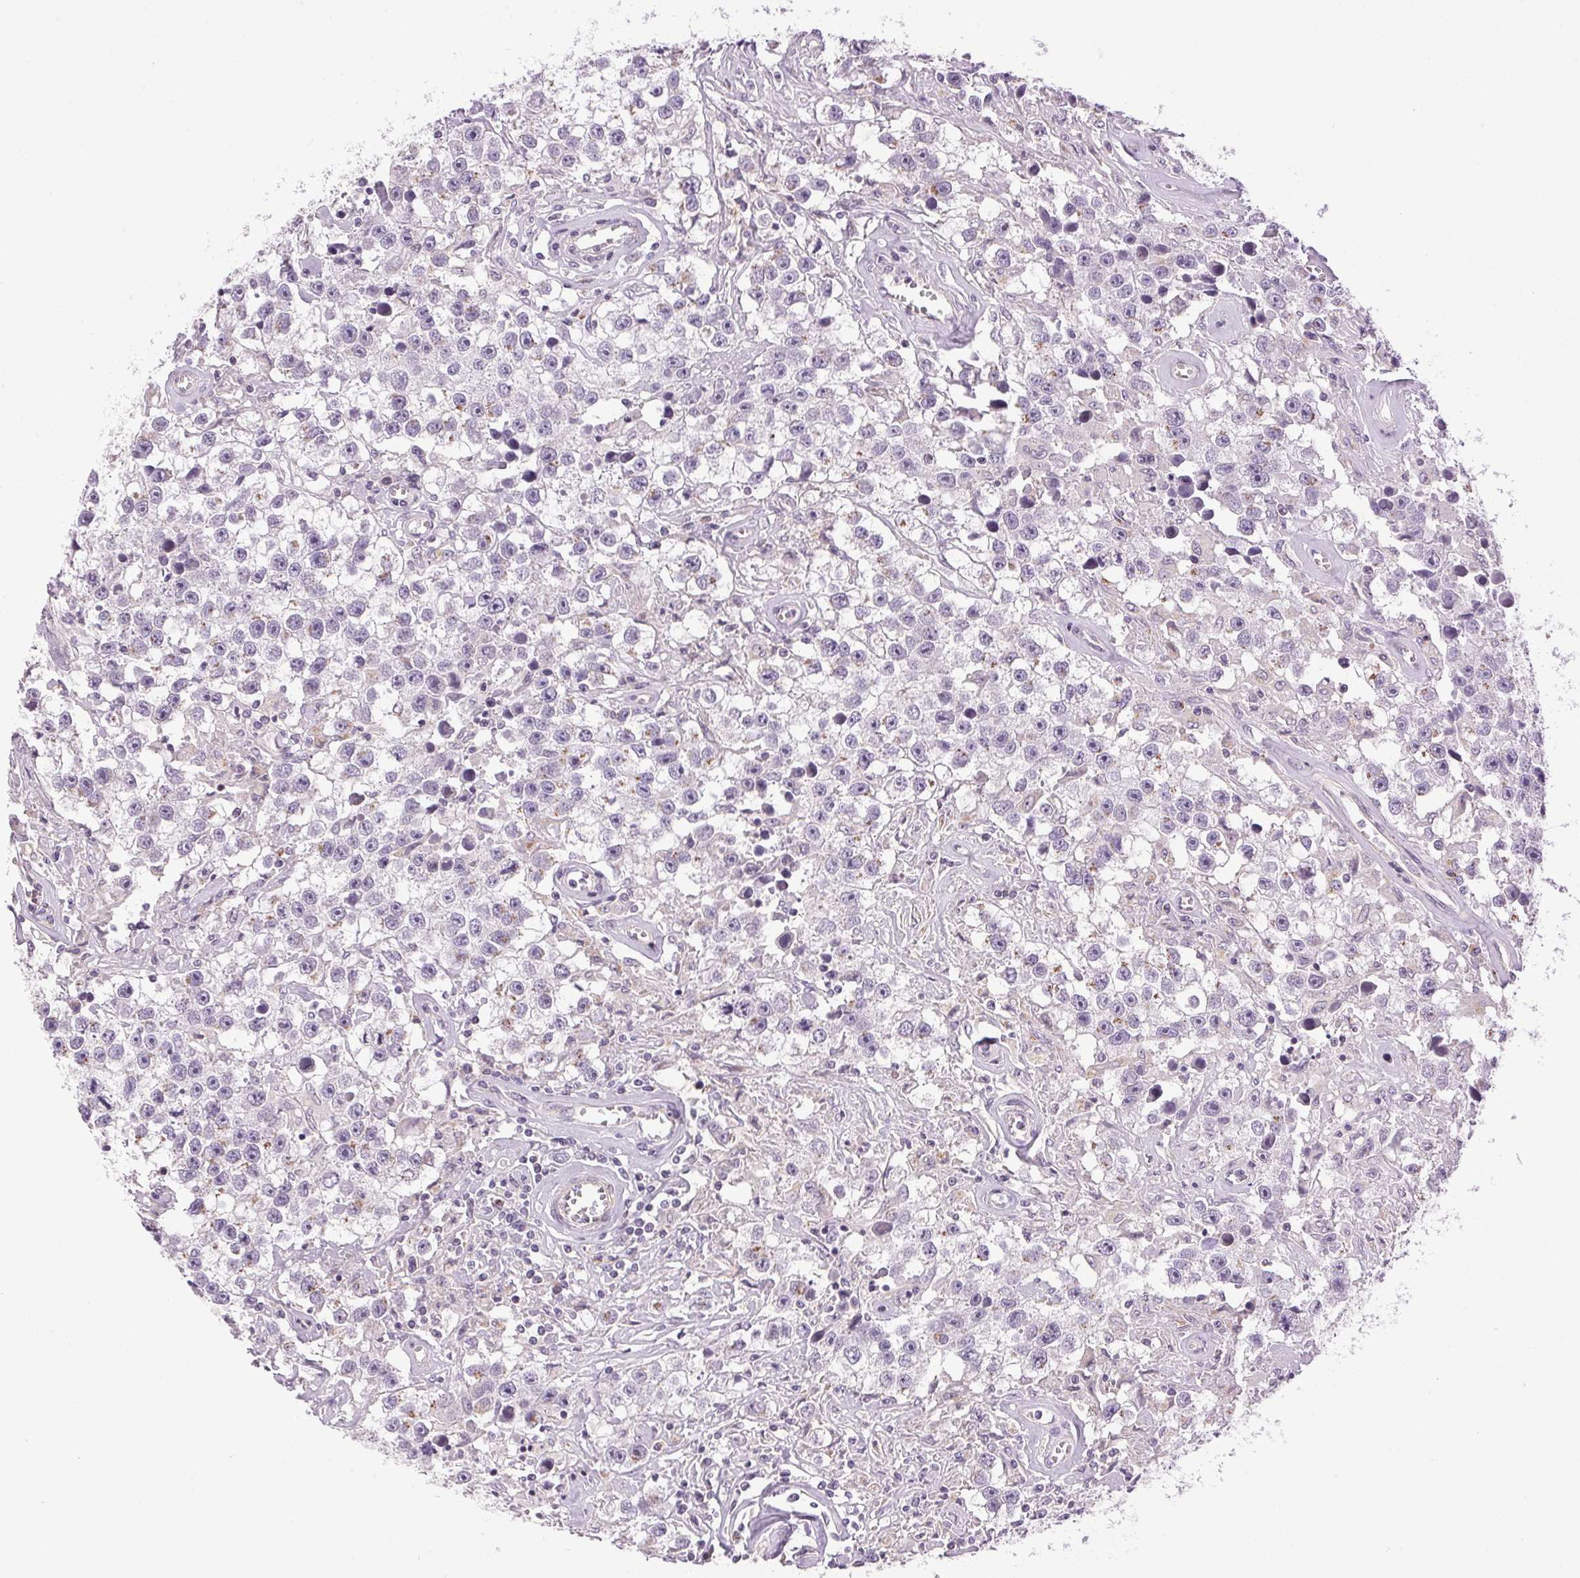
{"staining": {"intensity": "moderate", "quantity": "<25%", "location": "cytoplasmic/membranous"}, "tissue": "testis cancer", "cell_type": "Tumor cells", "image_type": "cancer", "snomed": [{"axis": "morphology", "description": "Seminoma, NOS"}, {"axis": "topography", "description": "Testis"}], "caption": "Brown immunohistochemical staining in seminoma (testis) exhibits moderate cytoplasmic/membranous positivity in about <25% of tumor cells.", "gene": "GOLPH3", "patient": {"sex": "male", "age": 43}}